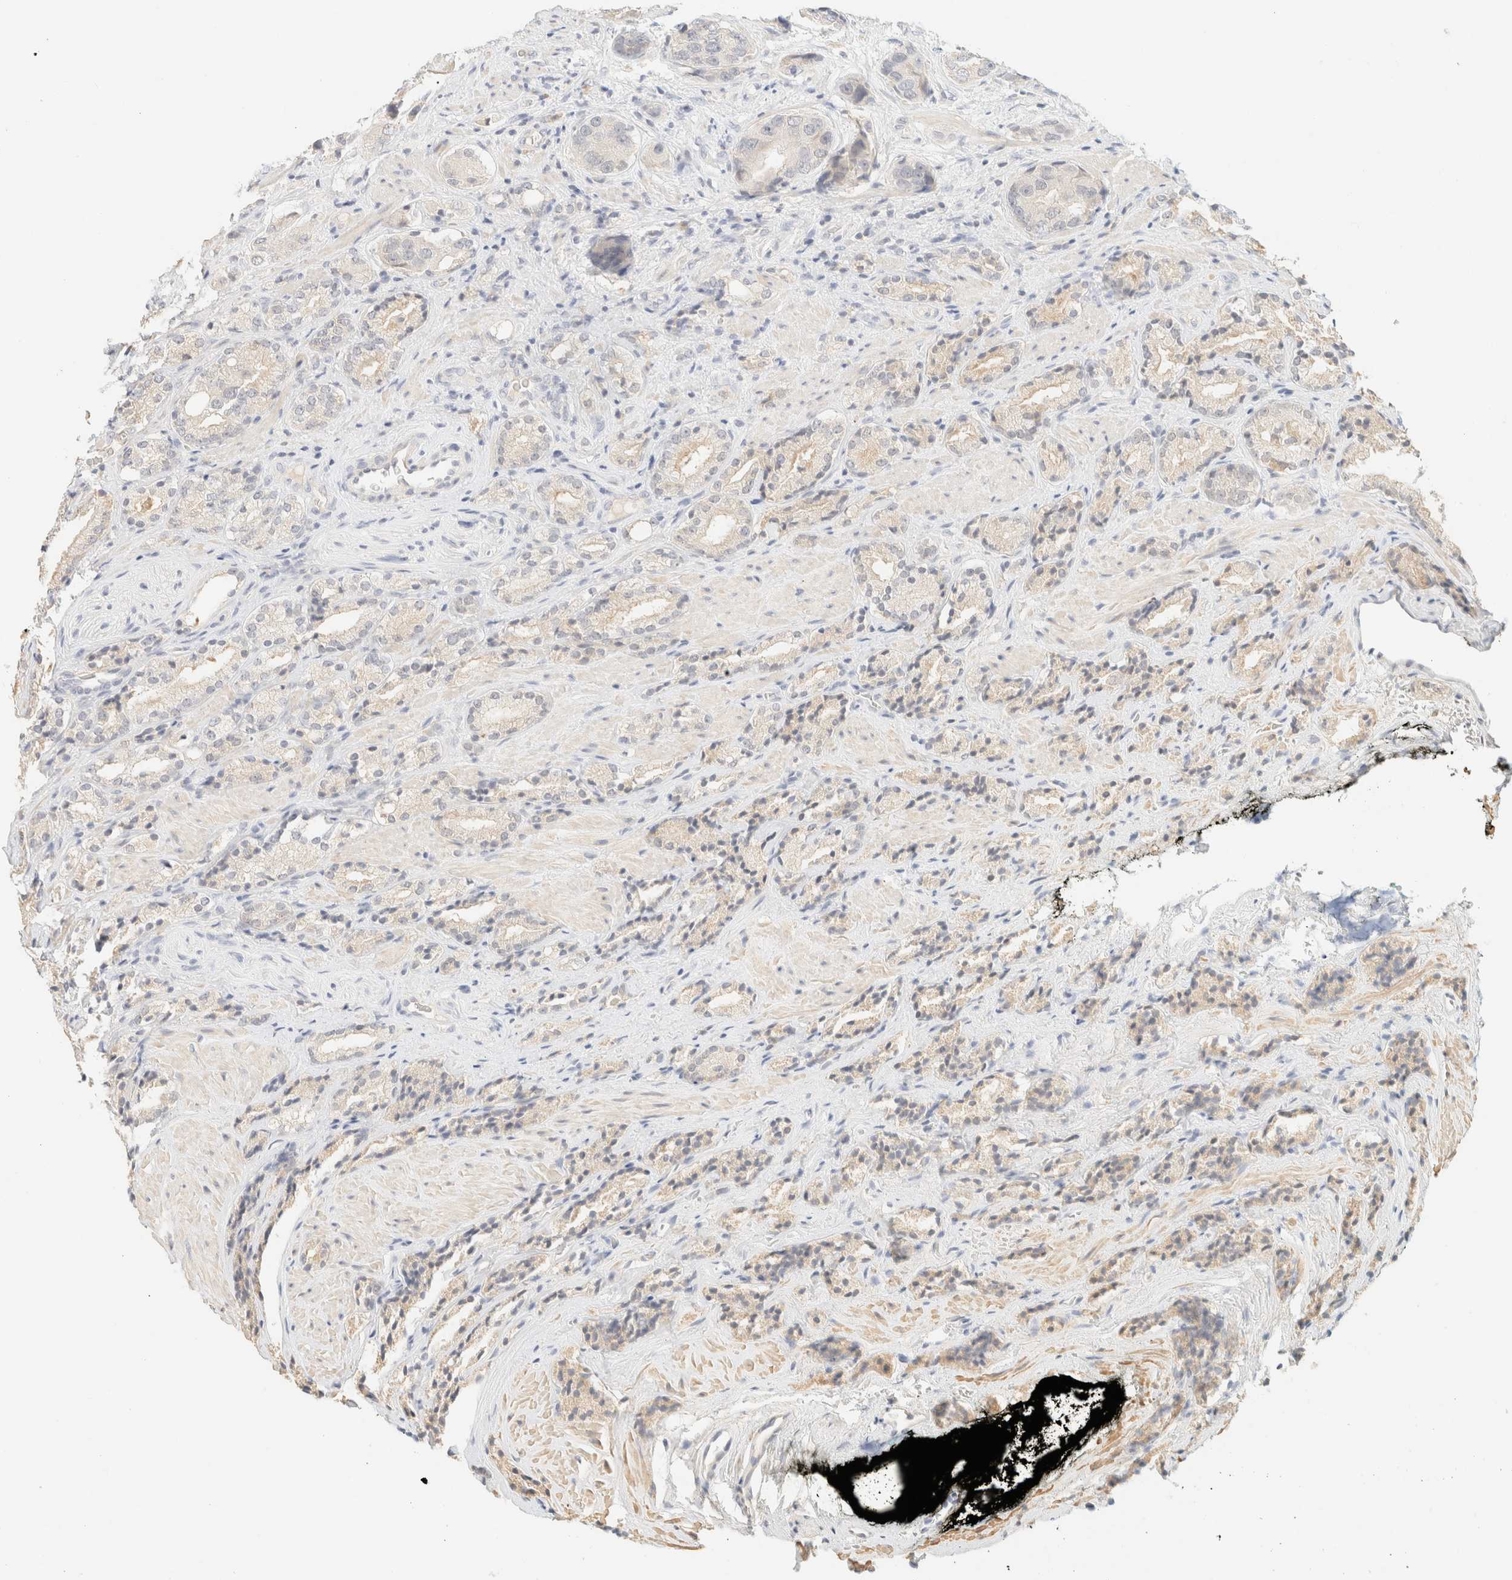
{"staining": {"intensity": "negative", "quantity": "none", "location": "none"}, "tissue": "prostate cancer", "cell_type": "Tumor cells", "image_type": "cancer", "snomed": [{"axis": "morphology", "description": "Adenocarcinoma, High grade"}, {"axis": "topography", "description": "Prostate"}], "caption": "High magnification brightfield microscopy of prostate cancer (high-grade adenocarcinoma) stained with DAB (3,3'-diaminobenzidine) (brown) and counterstained with hematoxylin (blue): tumor cells show no significant expression. The staining is performed using DAB (3,3'-diaminobenzidine) brown chromogen with nuclei counter-stained in using hematoxylin.", "gene": "TIMD4", "patient": {"sex": "male", "age": 71}}